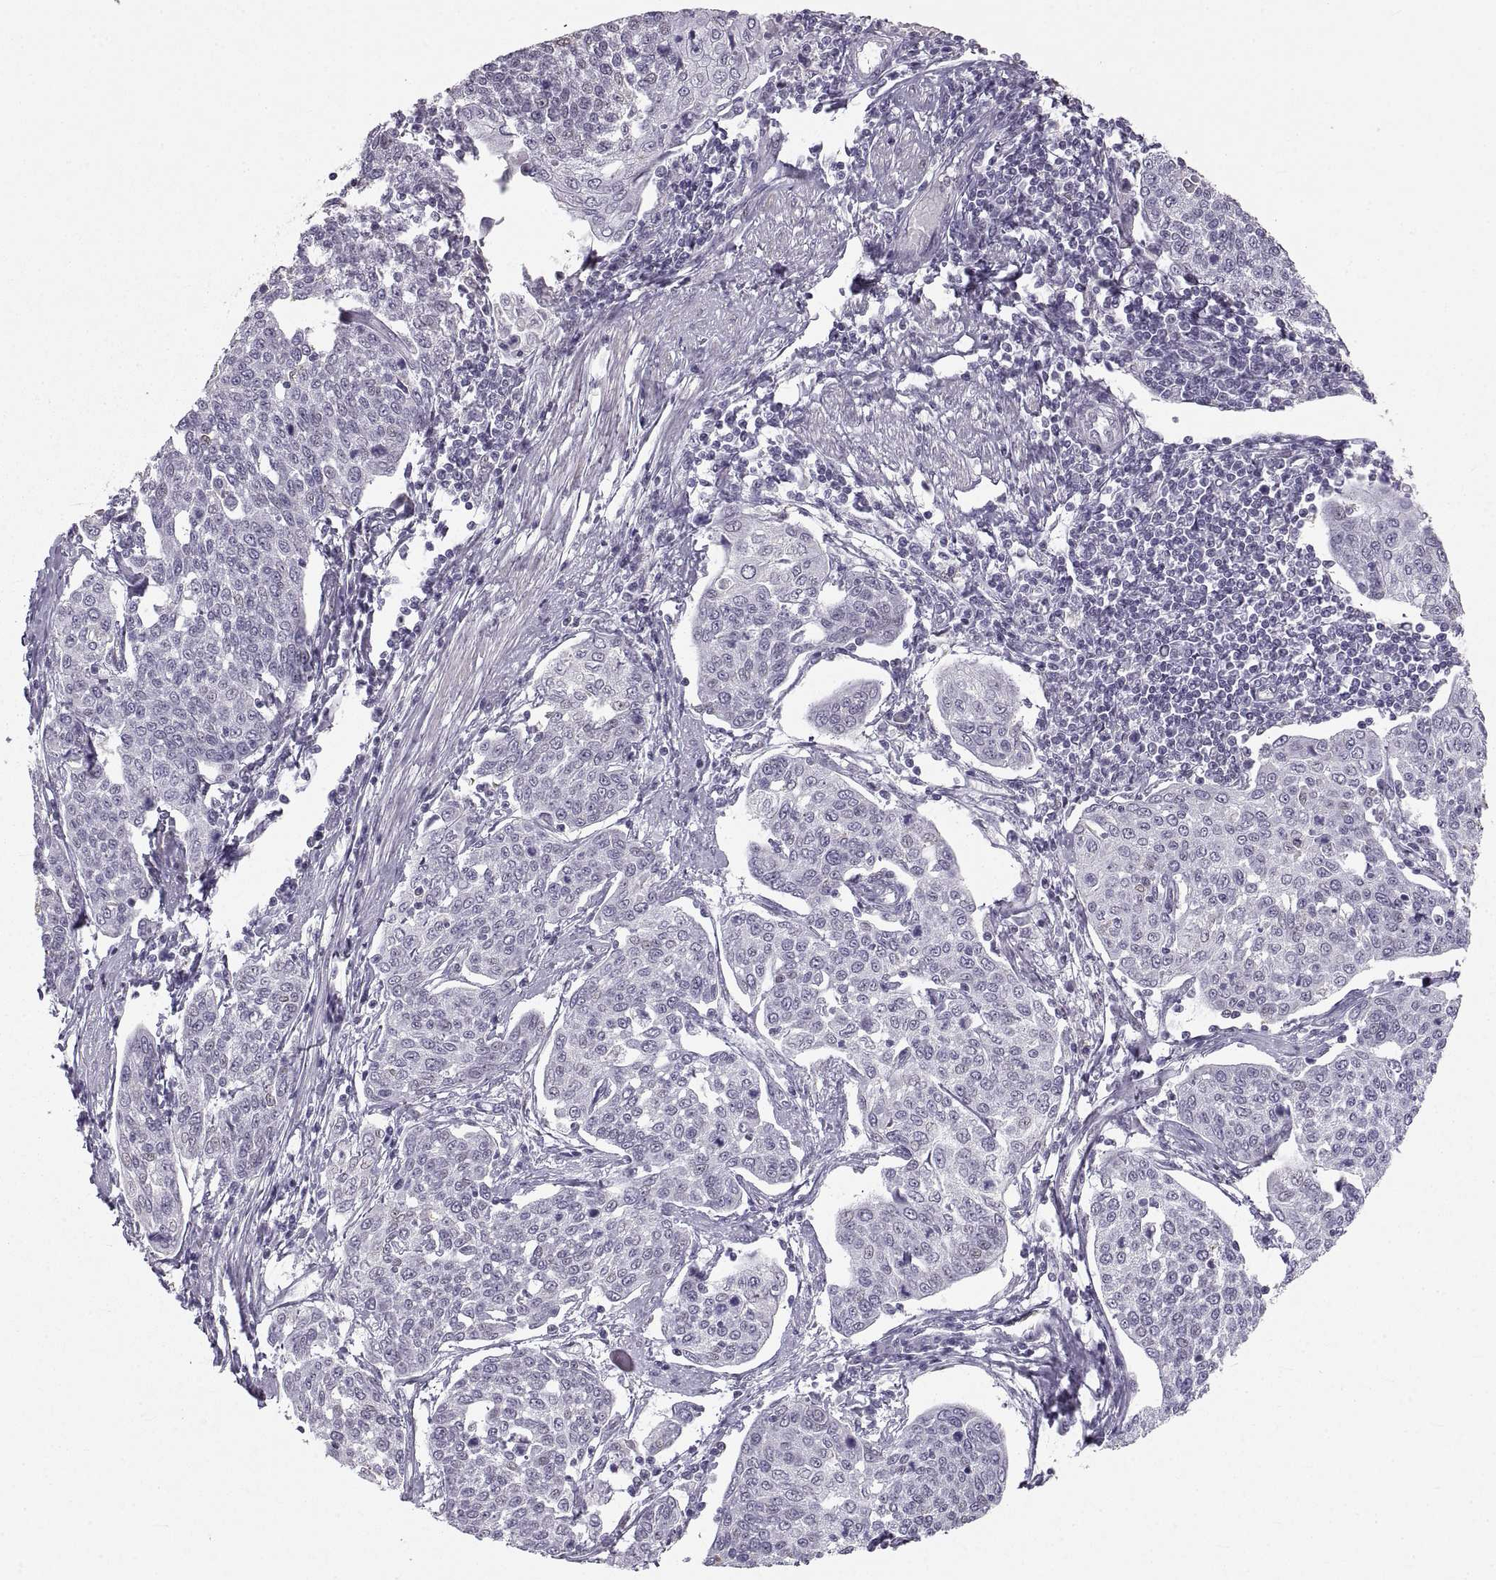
{"staining": {"intensity": "weak", "quantity": "<25%", "location": "cytoplasmic/membranous"}, "tissue": "cervical cancer", "cell_type": "Tumor cells", "image_type": "cancer", "snomed": [{"axis": "morphology", "description": "Squamous cell carcinoma, NOS"}, {"axis": "topography", "description": "Cervix"}], "caption": "Immunohistochemical staining of human cervical cancer (squamous cell carcinoma) shows no significant positivity in tumor cells.", "gene": "NANOS3", "patient": {"sex": "female", "age": 34}}